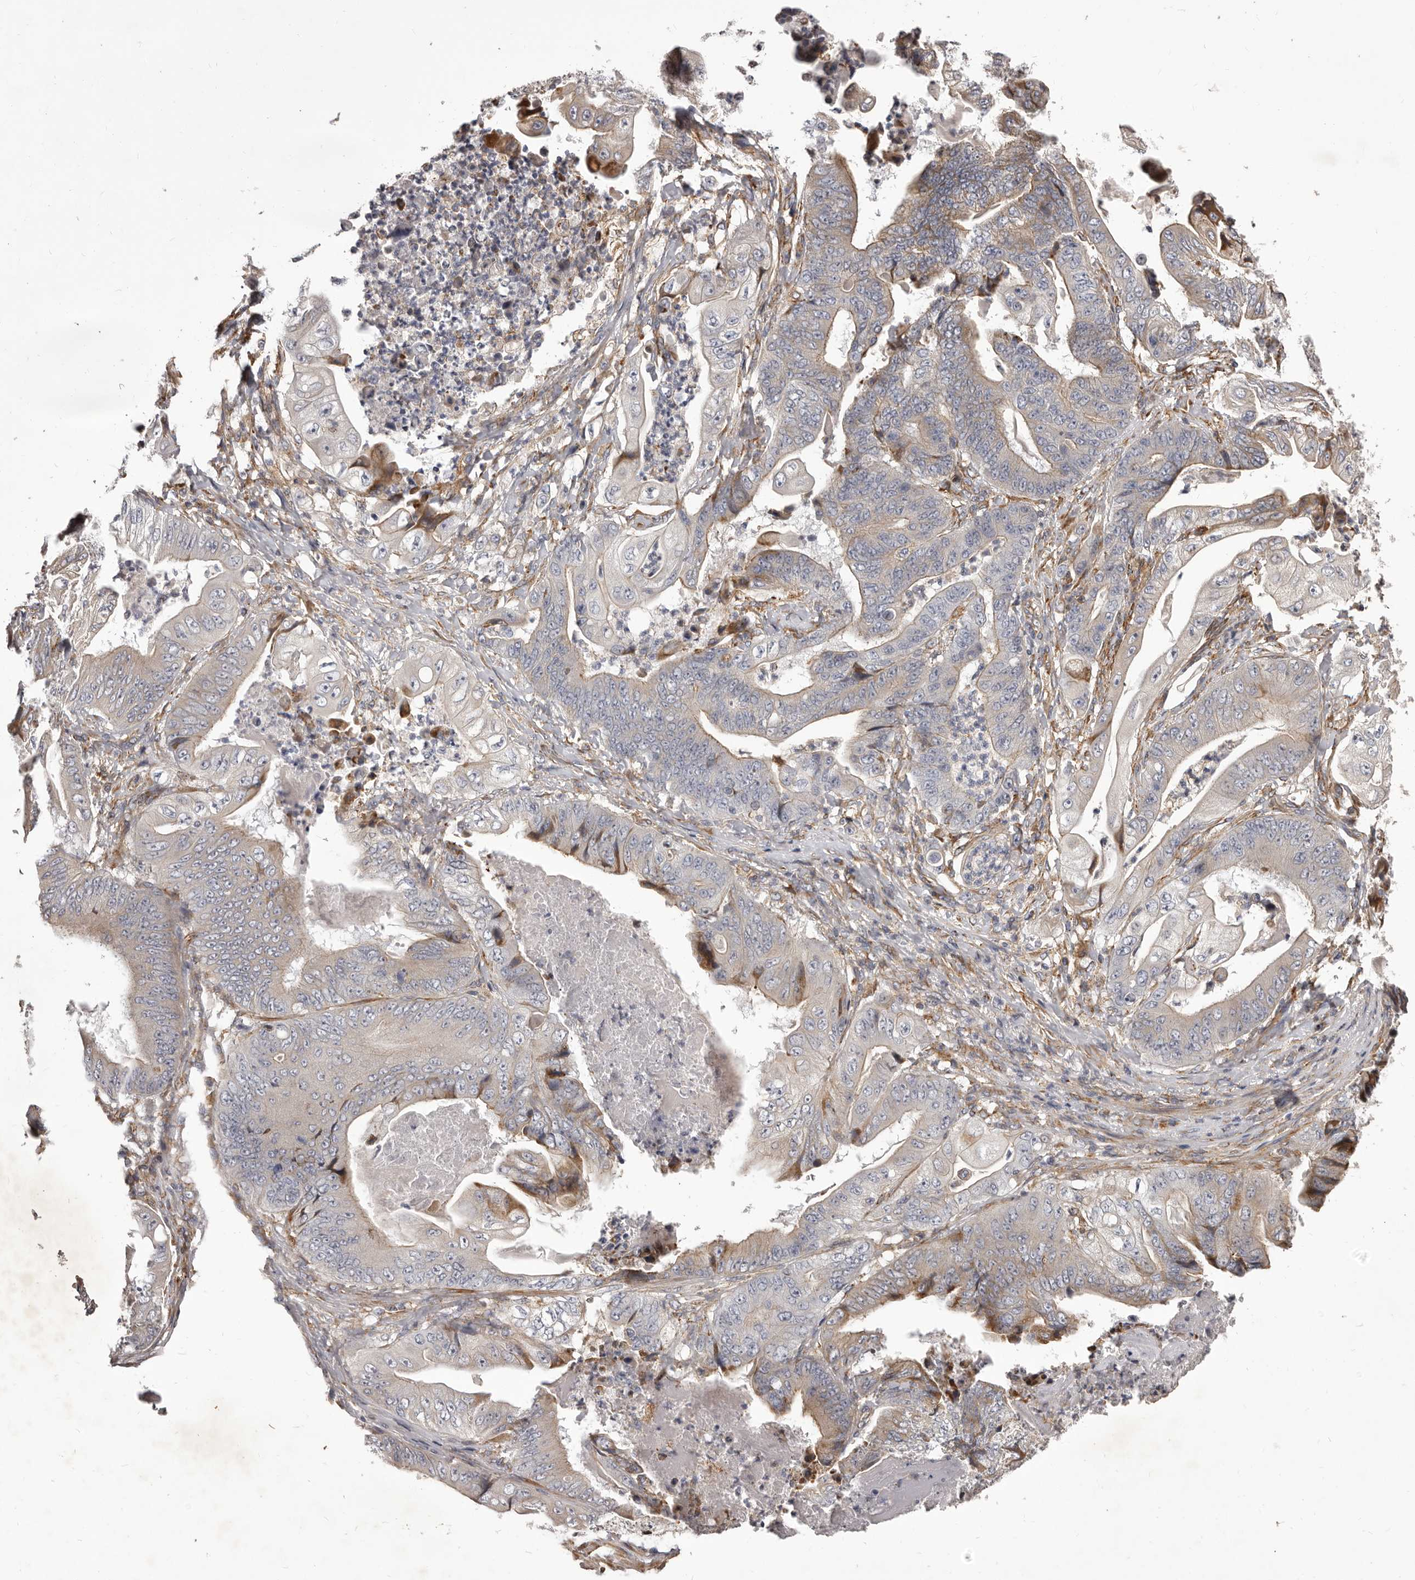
{"staining": {"intensity": "moderate", "quantity": "25%-75%", "location": "cytoplasmic/membranous"}, "tissue": "stomach cancer", "cell_type": "Tumor cells", "image_type": "cancer", "snomed": [{"axis": "morphology", "description": "Adenocarcinoma, NOS"}, {"axis": "topography", "description": "Stomach"}], "caption": "Immunohistochemical staining of human adenocarcinoma (stomach) exhibits medium levels of moderate cytoplasmic/membranous protein staining in about 25%-75% of tumor cells.", "gene": "ALPK1", "patient": {"sex": "female", "age": 73}}